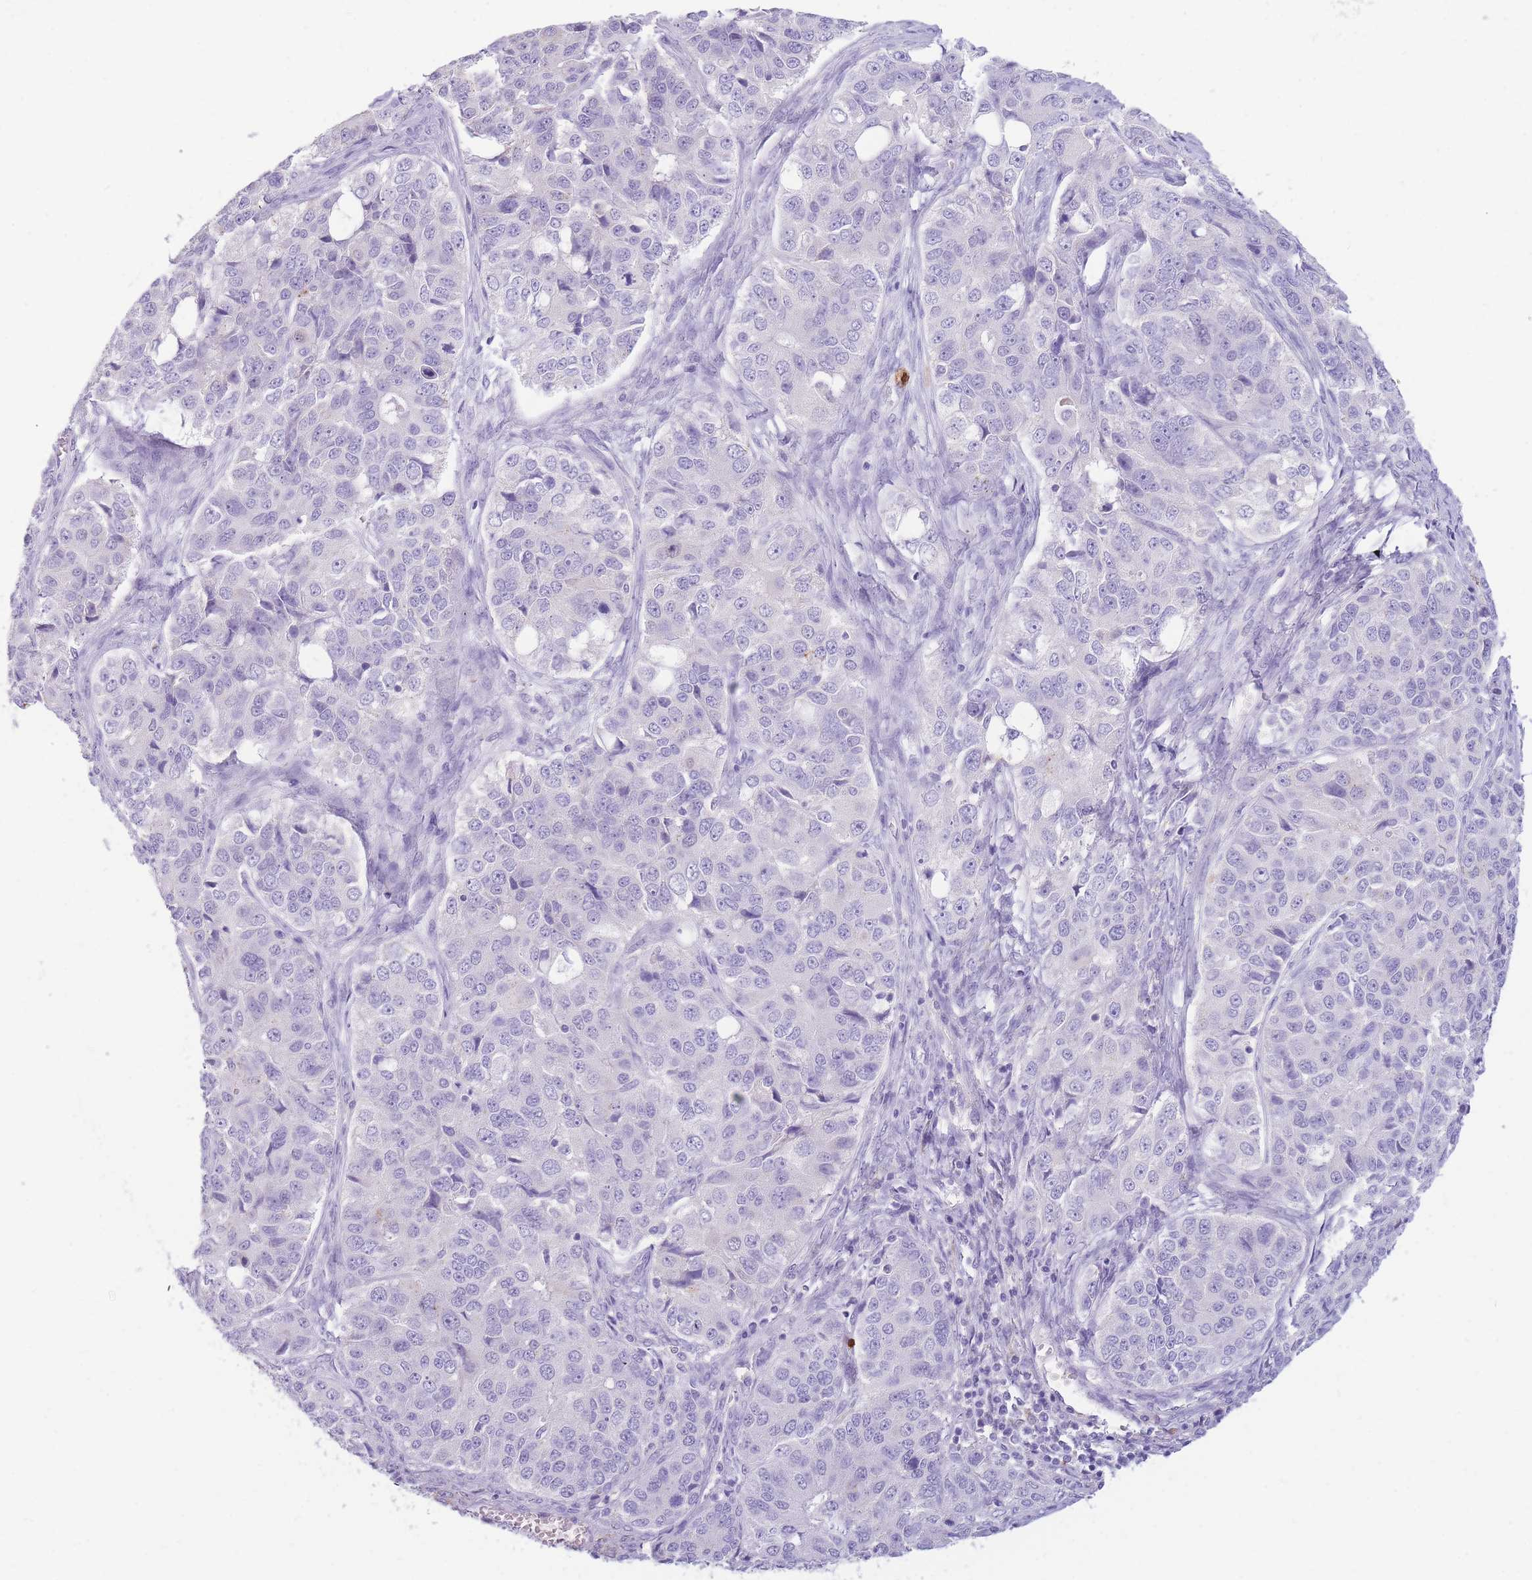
{"staining": {"intensity": "negative", "quantity": "none", "location": "none"}, "tissue": "ovarian cancer", "cell_type": "Tumor cells", "image_type": "cancer", "snomed": [{"axis": "morphology", "description": "Carcinoma, endometroid"}, {"axis": "topography", "description": "Ovary"}], "caption": "Histopathology image shows no significant protein staining in tumor cells of ovarian endometroid carcinoma.", "gene": "TPSAB1", "patient": {"sex": "female", "age": 51}}